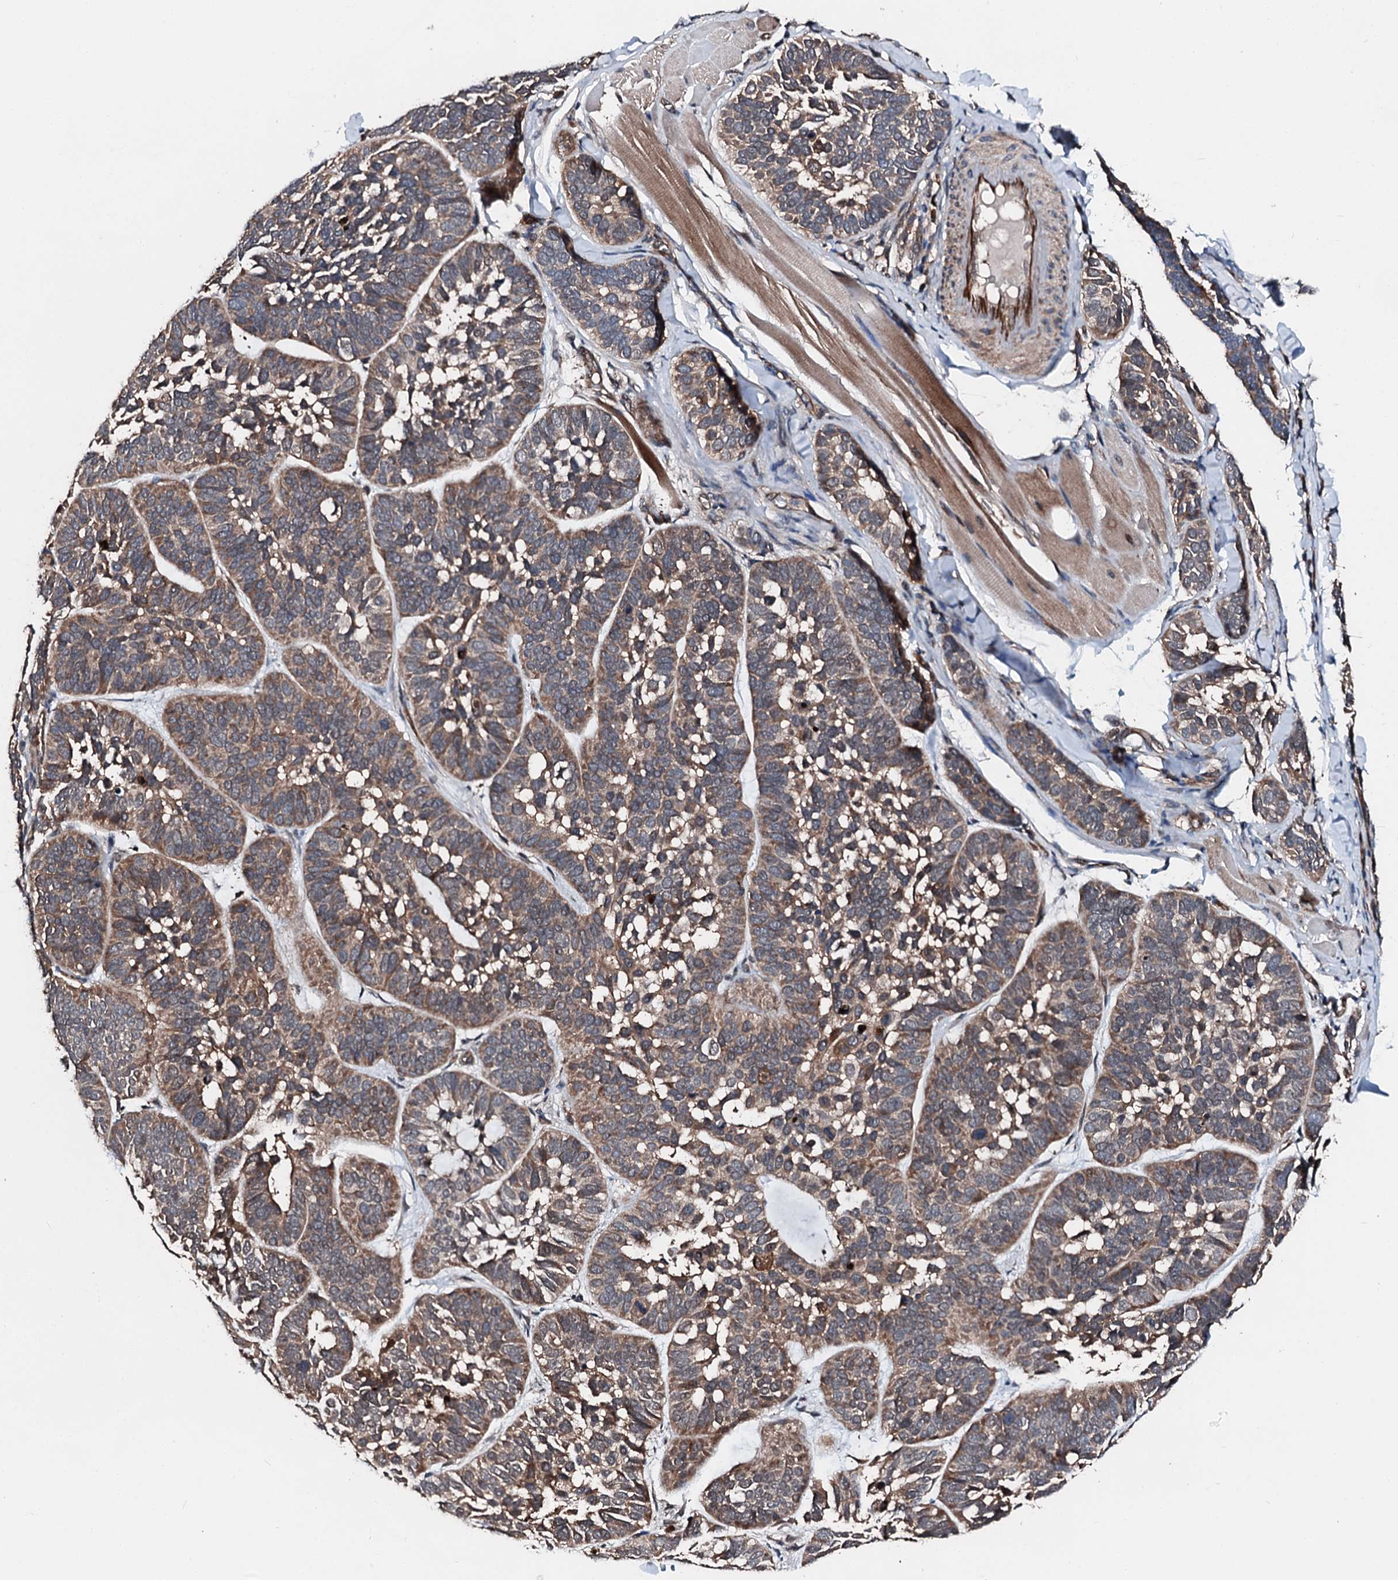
{"staining": {"intensity": "moderate", "quantity": ">75%", "location": "cytoplasmic/membranous"}, "tissue": "skin cancer", "cell_type": "Tumor cells", "image_type": "cancer", "snomed": [{"axis": "morphology", "description": "Basal cell carcinoma"}, {"axis": "topography", "description": "Skin"}], "caption": "Immunohistochemical staining of human skin cancer reveals moderate cytoplasmic/membranous protein expression in about >75% of tumor cells.", "gene": "FGD4", "patient": {"sex": "male", "age": 62}}